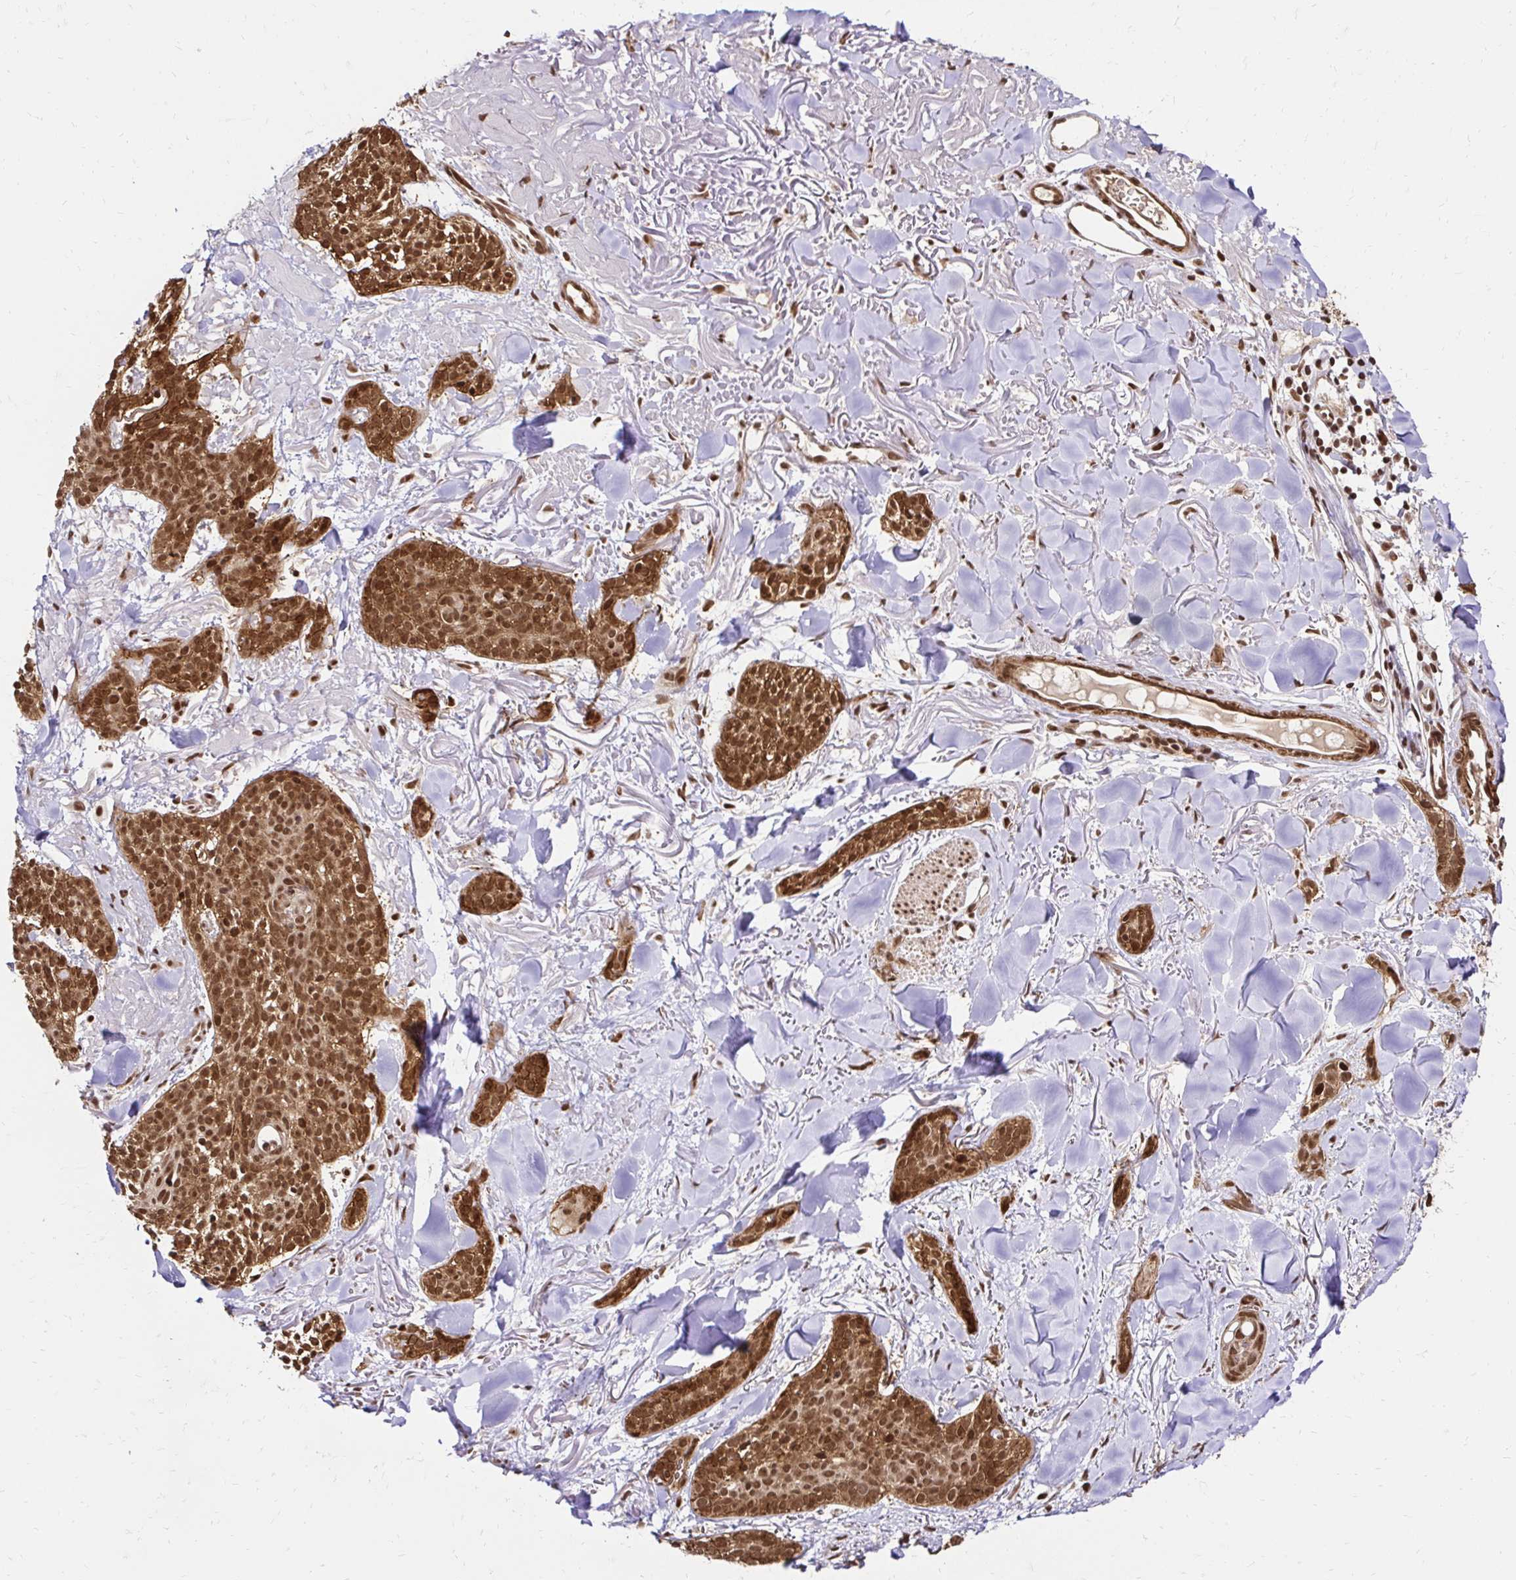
{"staining": {"intensity": "strong", "quantity": ">75%", "location": "cytoplasmic/membranous,nuclear"}, "tissue": "skin cancer", "cell_type": "Tumor cells", "image_type": "cancer", "snomed": [{"axis": "morphology", "description": "Basal cell carcinoma"}, {"axis": "morphology", "description": "BCC, high aggressive"}, {"axis": "topography", "description": "Skin"}], "caption": "The micrograph shows a brown stain indicating the presence of a protein in the cytoplasmic/membranous and nuclear of tumor cells in skin bcc,  high aggressive.", "gene": "GLYR1", "patient": {"sex": "female", "age": 86}}